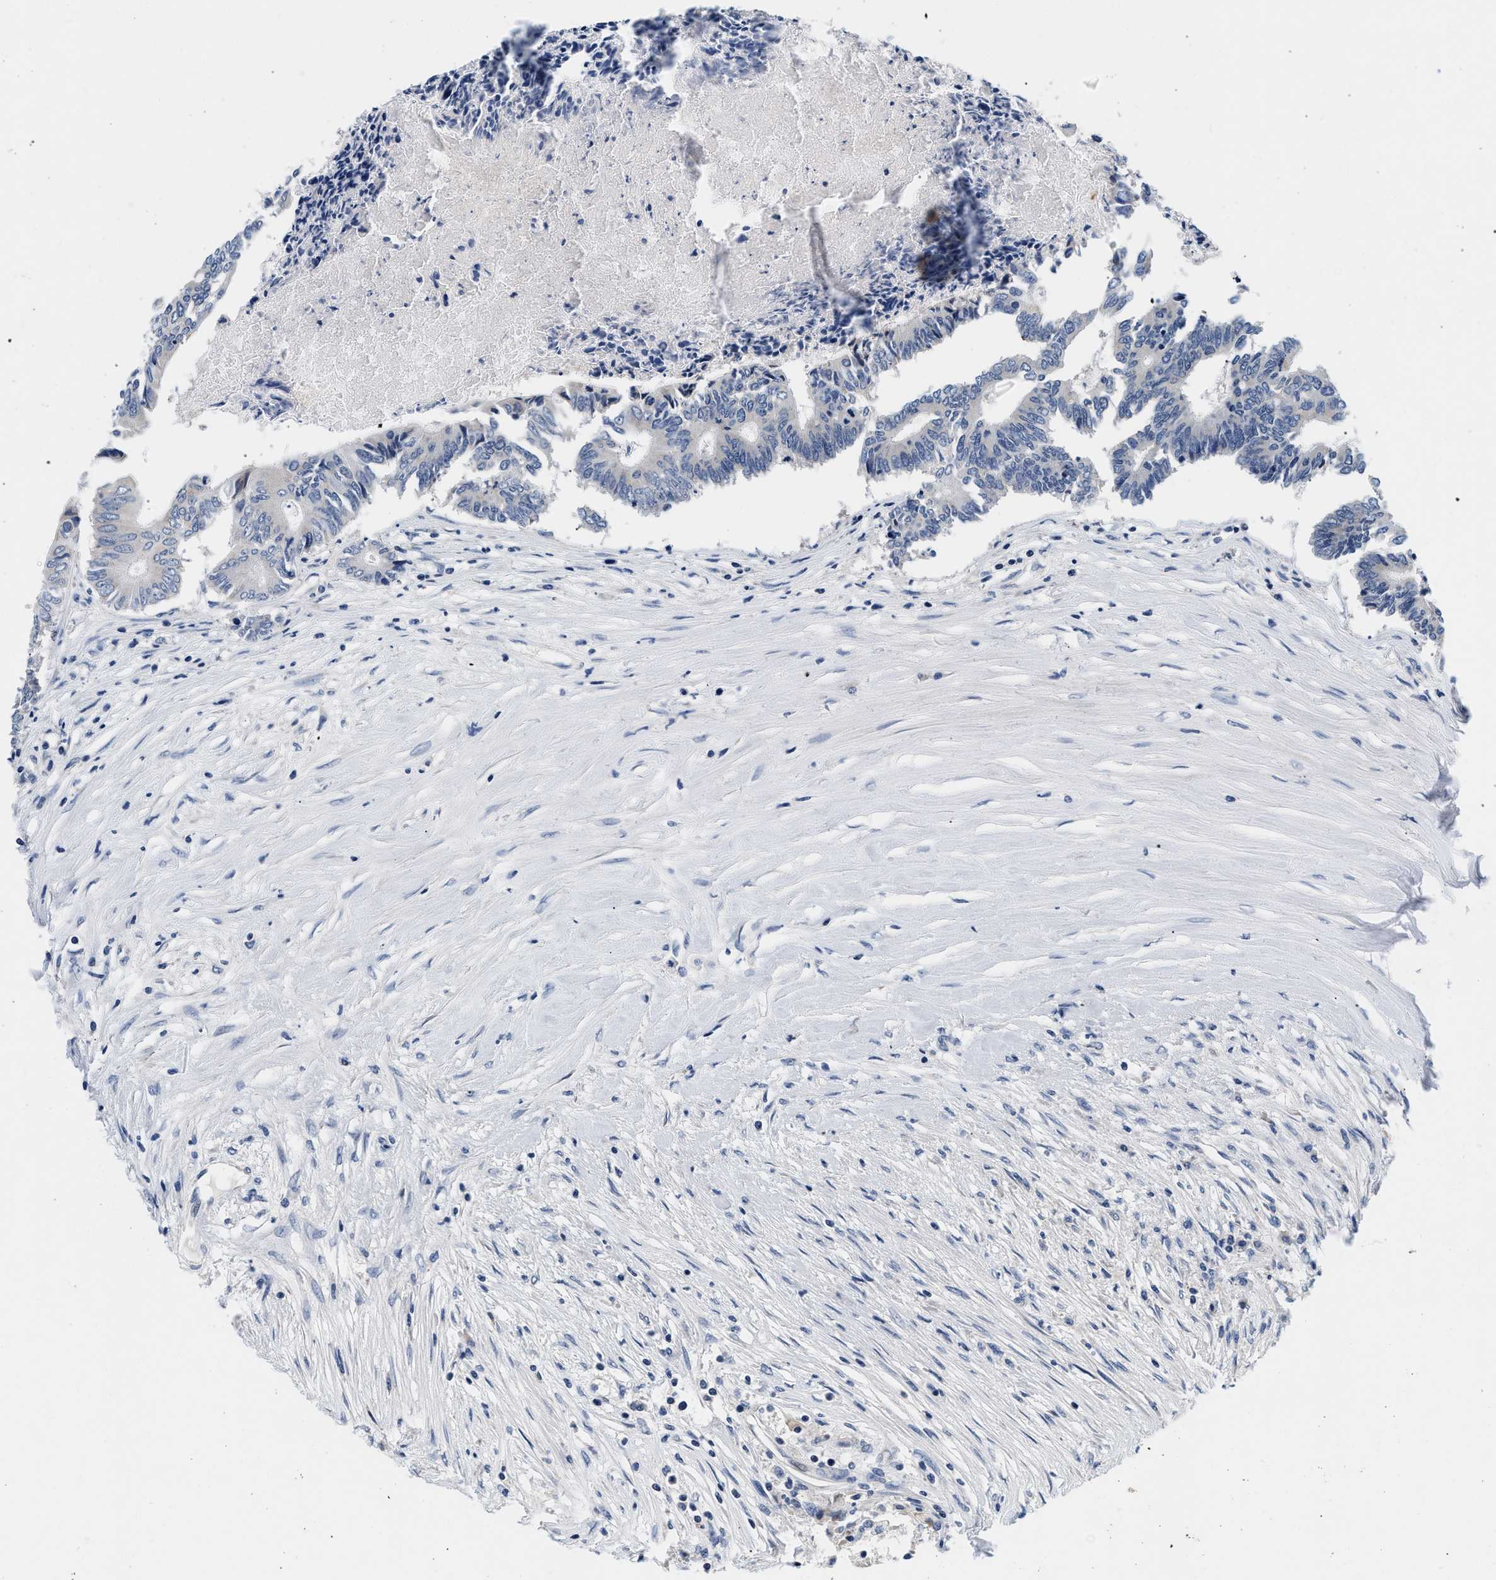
{"staining": {"intensity": "negative", "quantity": "none", "location": "none"}, "tissue": "colorectal cancer", "cell_type": "Tumor cells", "image_type": "cancer", "snomed": [{"axis": "morphology", "description": "Adenocarcinoma, NOS"}, {"axis": "topography", "description": "Rectum"}], "caption": "Colorectal cancer (adenocarcinoma) stained for a protein using immunohistochemistry (IHC) reveals no expression tumor cells.", "gene": "PDP1", "patient": {"sex": "male", "age": 63}}